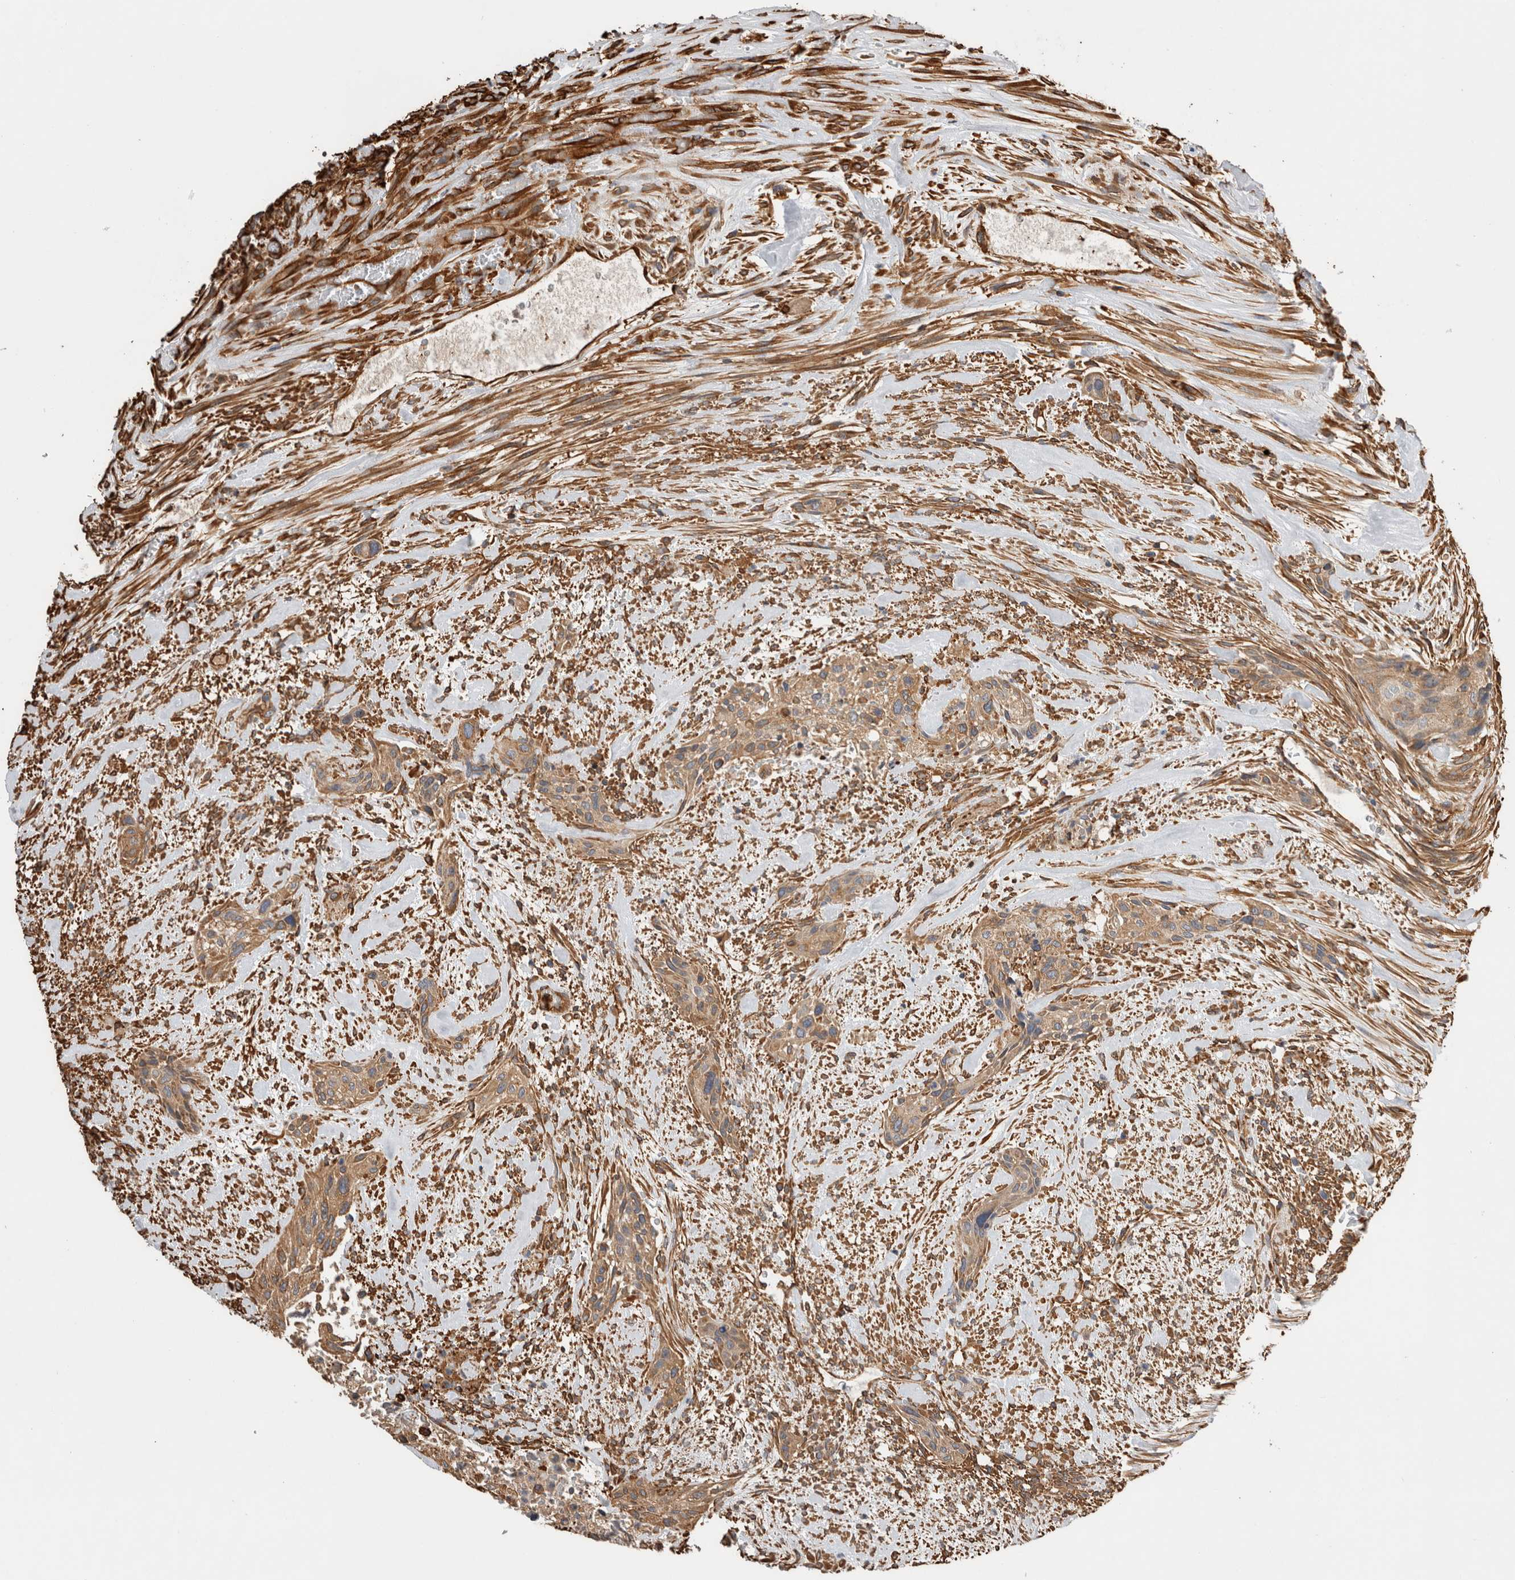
{"staining": {"intensity": "weak", "quantity": ">75%", "location": "cytoplasmic/membranous"}, "tissue": "urothelial cancer", "cell_type": "Tumor cells", "image_type": "cancer", "snomed": [{"axis": "morphology", "description": "Urothelial carcinoma, High grade"}, {"axis": "topography", "description": "Urinary bladder"}], "caption": "This photomicrograph exhibits immunohistochemistry staining of human urothelial cancer, with low weak cytoplasmic/membranous staining in about >75% of tumor cells.", "gene": "ZNF397", "patient": {"sex": "male", "age": 35}}